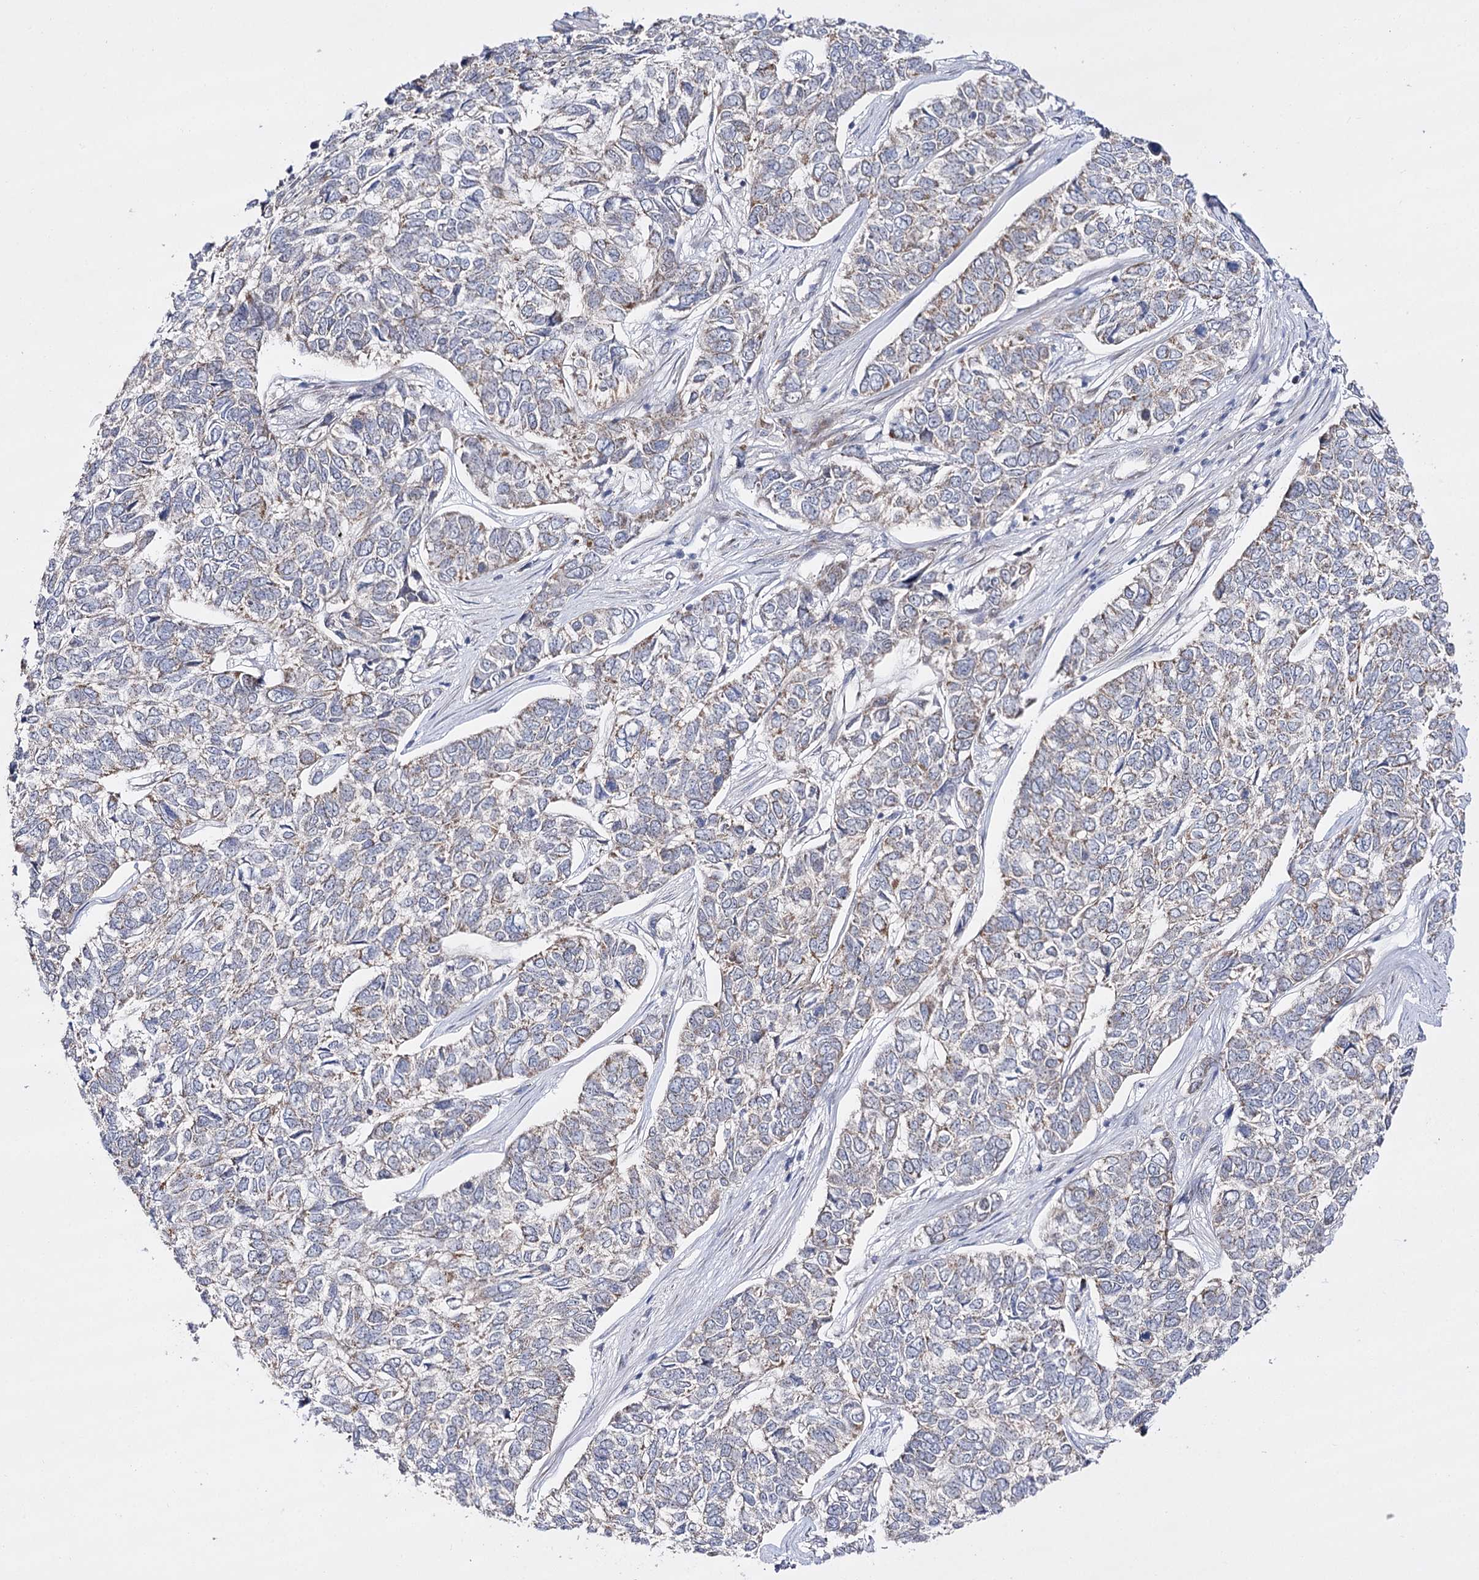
{"staining": {"intensity": "weak", "quantity": "<25%", "location": "cytoplasmic/membranous"}, "tissue": "skin cancer", "cell_type": "Tumor cells", "image_type": "cancer", "snomed": [{"axis": "morphology", "description": "Basal cell carcinoma"}, {"axis": "topography", "description": "Skin"}], "caption": "Basal cell carcinoma (skin) stained for a protein using immunohistochemistry (IHC) displays no staining tumor cells.", "gene": "NADK2", "patient": {"sex": "female", "age": 65}}